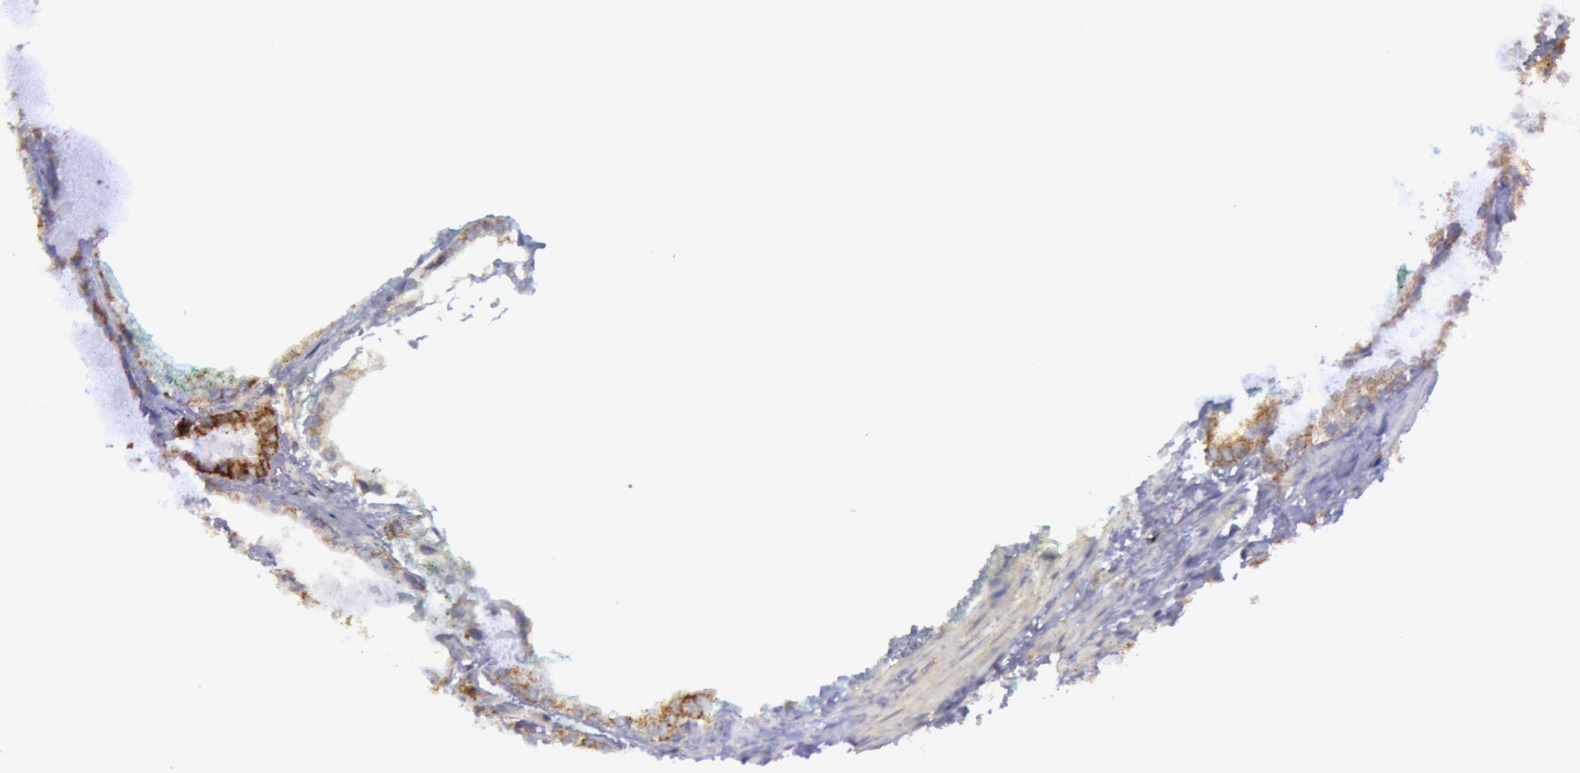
{"staining": {"intensity": "moderate", "quantity": ">75%", "location": "cytoplasmic/membranous"}, "tissue": "prostate cancer", "cell_type": "Tumor cells", "image_type": "cancer", "snomed": [{"axis": "morphology", "description": "Adenocarcinoma, High grade"}, {"axis": "topography", "description": "Prostate"}], "caption": "The image exhibits staining of prostate cancer, revealing moderate cytoplasmic/membranous protein expression (brown color) within tumor cells.", "gene": "FLOT2", "patient": {"sex": "male", "age": 63}}